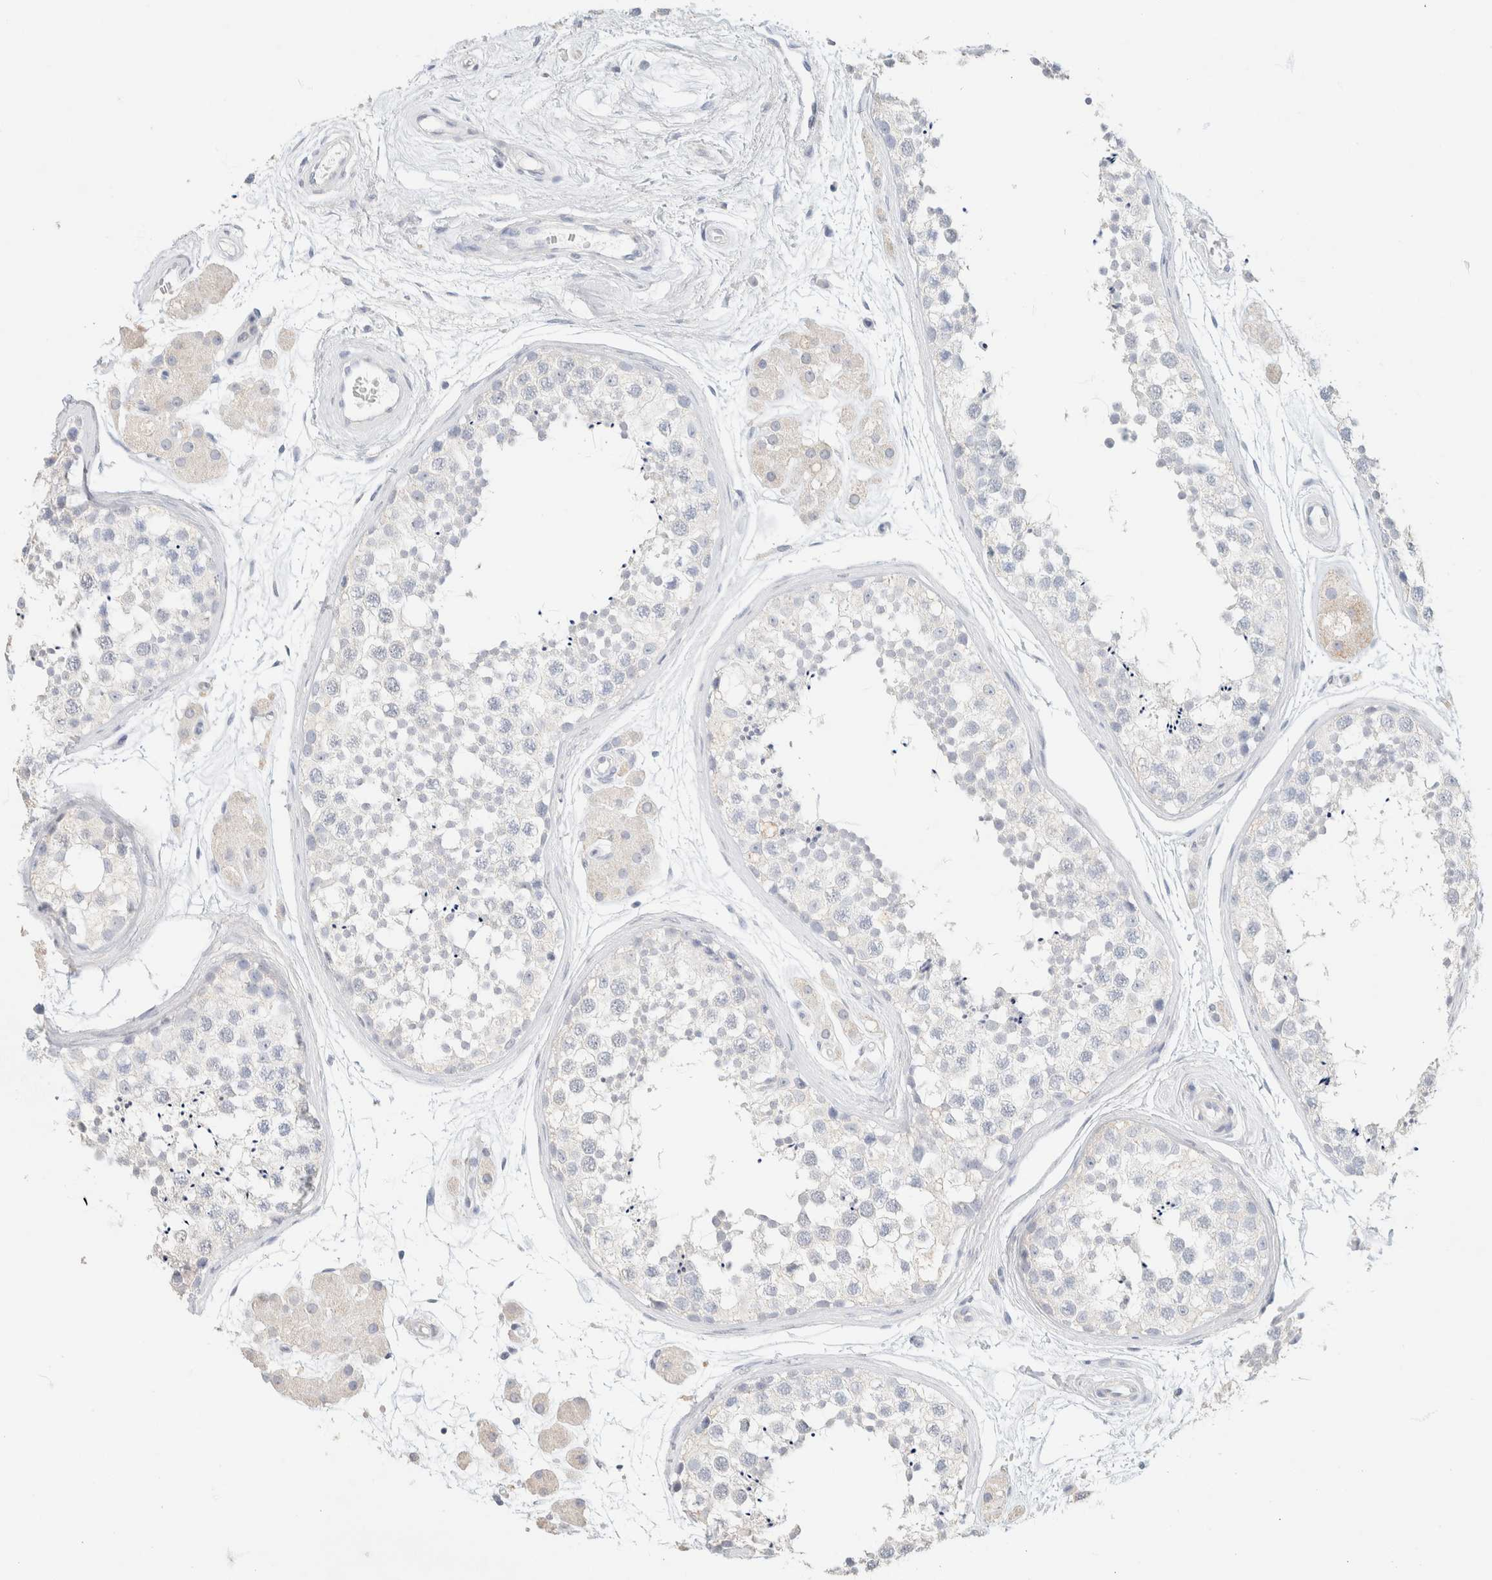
{"staining": {"intensity": "negative", "quantity": "none", "location": "none"}, "tissue": "testis", "cell_type": "Cells in seminiferous ducts", "image_type": "normal", "snomed": [{"axis": "morphology", "description": "Normal tissue, NOS"}, {"axis": "topography", "description": "Testis"}], "caption": "IHC micrograph of benign testis: testis stained with DAB exhibits no significant protein staining in cells in seminiferous ducts.", "gene": "CA12", "patient": {"sex": "male", "age": 56}}